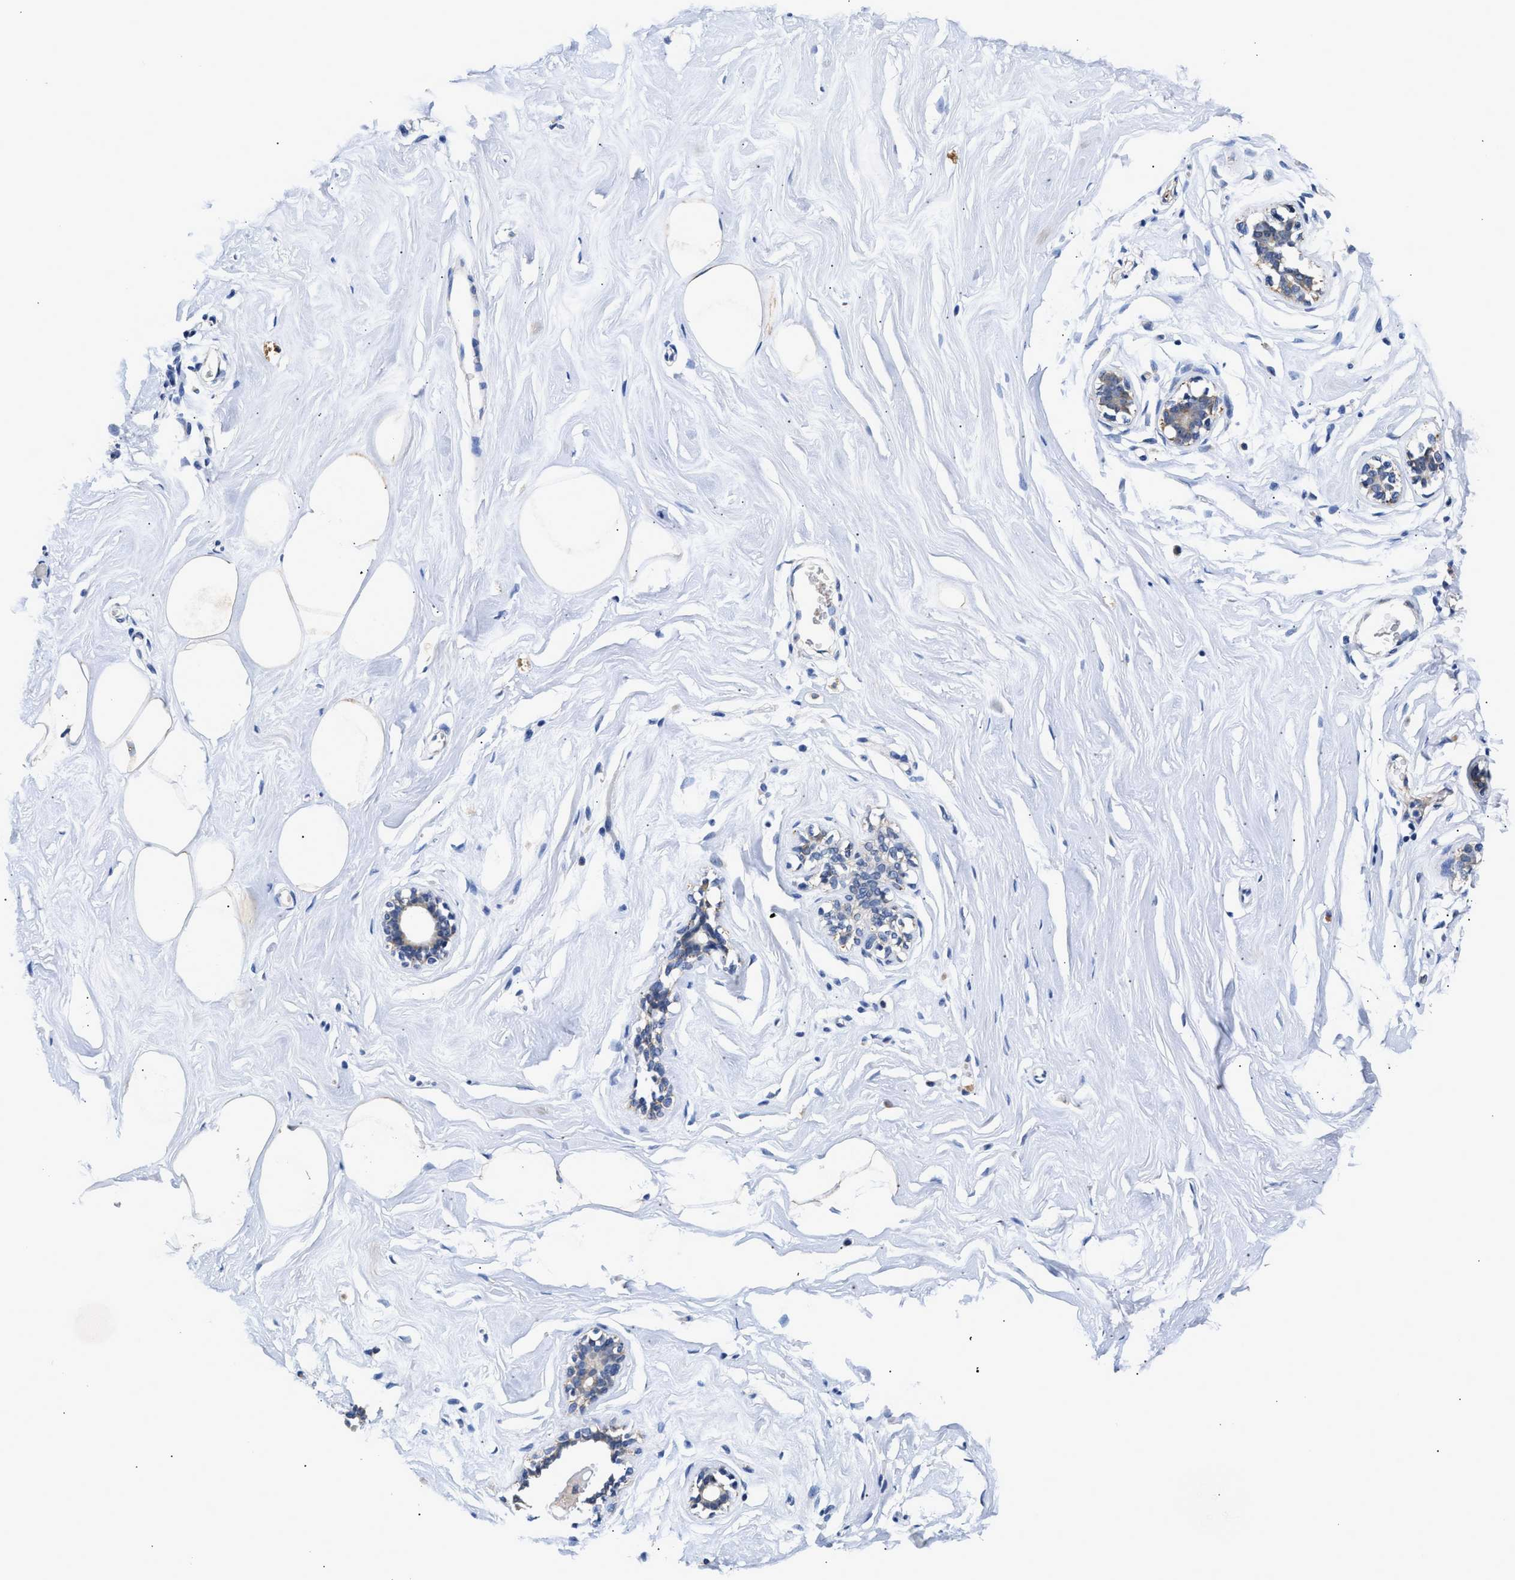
{"staining": {"intensity": "moderate", "quantity": "25%-75%", "location": "cytoplasmic/membranous"}, "tissue": "adipose tissue", "cell_type": "Adipocytes", "image_type": "normal", "snomed": [{"axis": "morphology", "description": "Normal tissue, NOS"}, {"axis": "morphology", "description": "Fibrosis, NOS"}, {"axis": "topography", "description": "Breast"}, {"axis": "topography", "description": "Adipose tissue"}], "caption": "This is an image of IHC staining of normal adipose tissue, which shows moderate staining in the cytoplasmic/membranous of adipocytes.", "gene": "RINT1", "patient": {"sex": "female", "age": 39}}